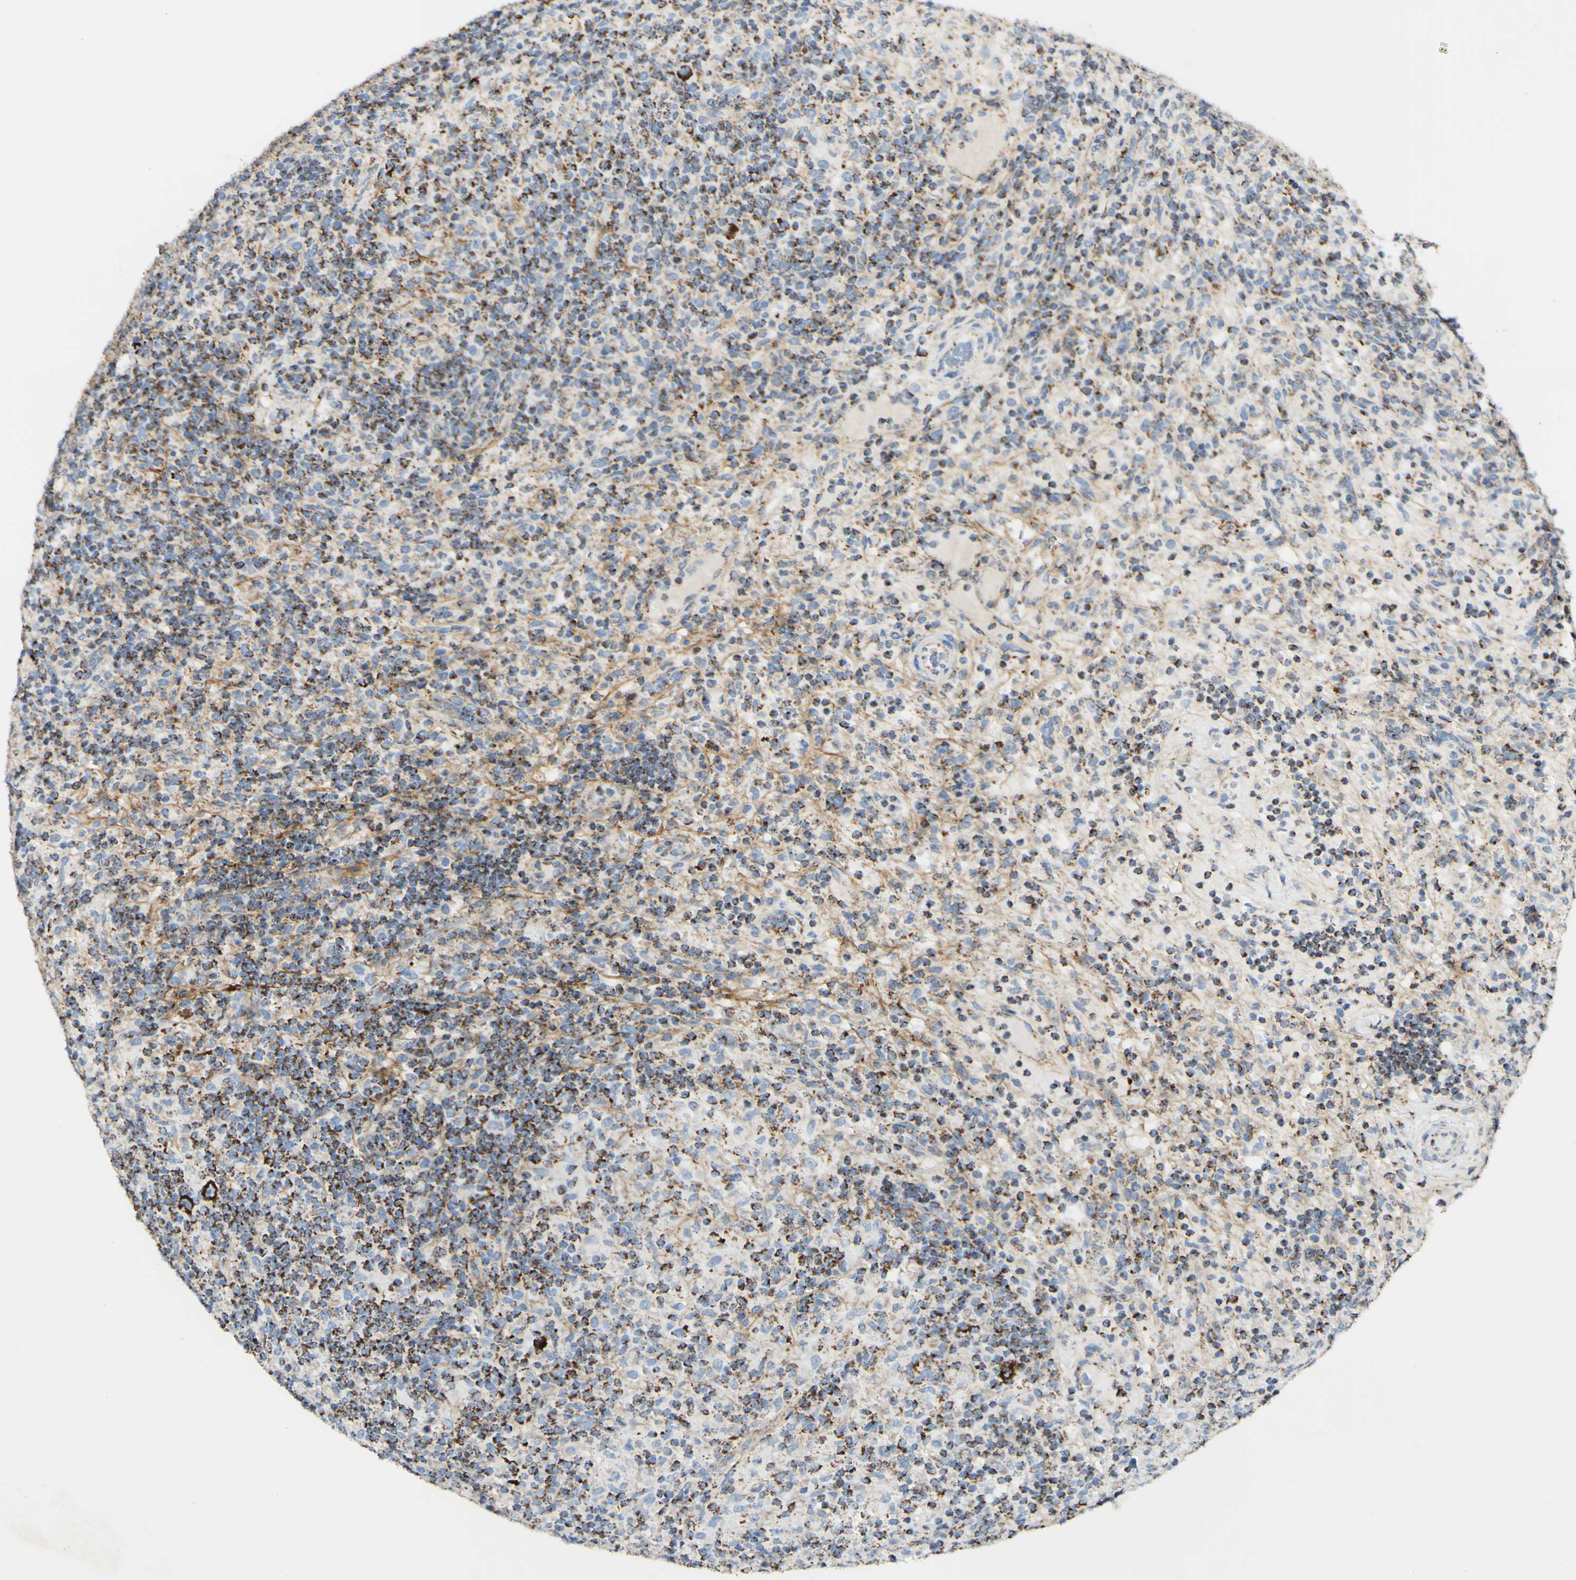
{"staining": {"intensity": "moderate", "quantity": ">75%", "location": "cytoplasmic/membranous"}, "tissue": "lymphoma", "cell_type": "Tumor cells", "image_type": "cancer", "snomed": [{"axis": "morphology", "description": "Hodgkin's disease, NOS"}, {"axis": "topography", "description": "Lymph node"}], "caption": "This image shows lymphoma stained with immunohistochemistry (IHC) to label a protein in brown. The cytoplasmic/membranous of tumor cells show moderate positivity for the protein. Nuclei are counter-stained blue.", "gene": "OXCT1", "patient": {"sex": "male", "age": 70}}